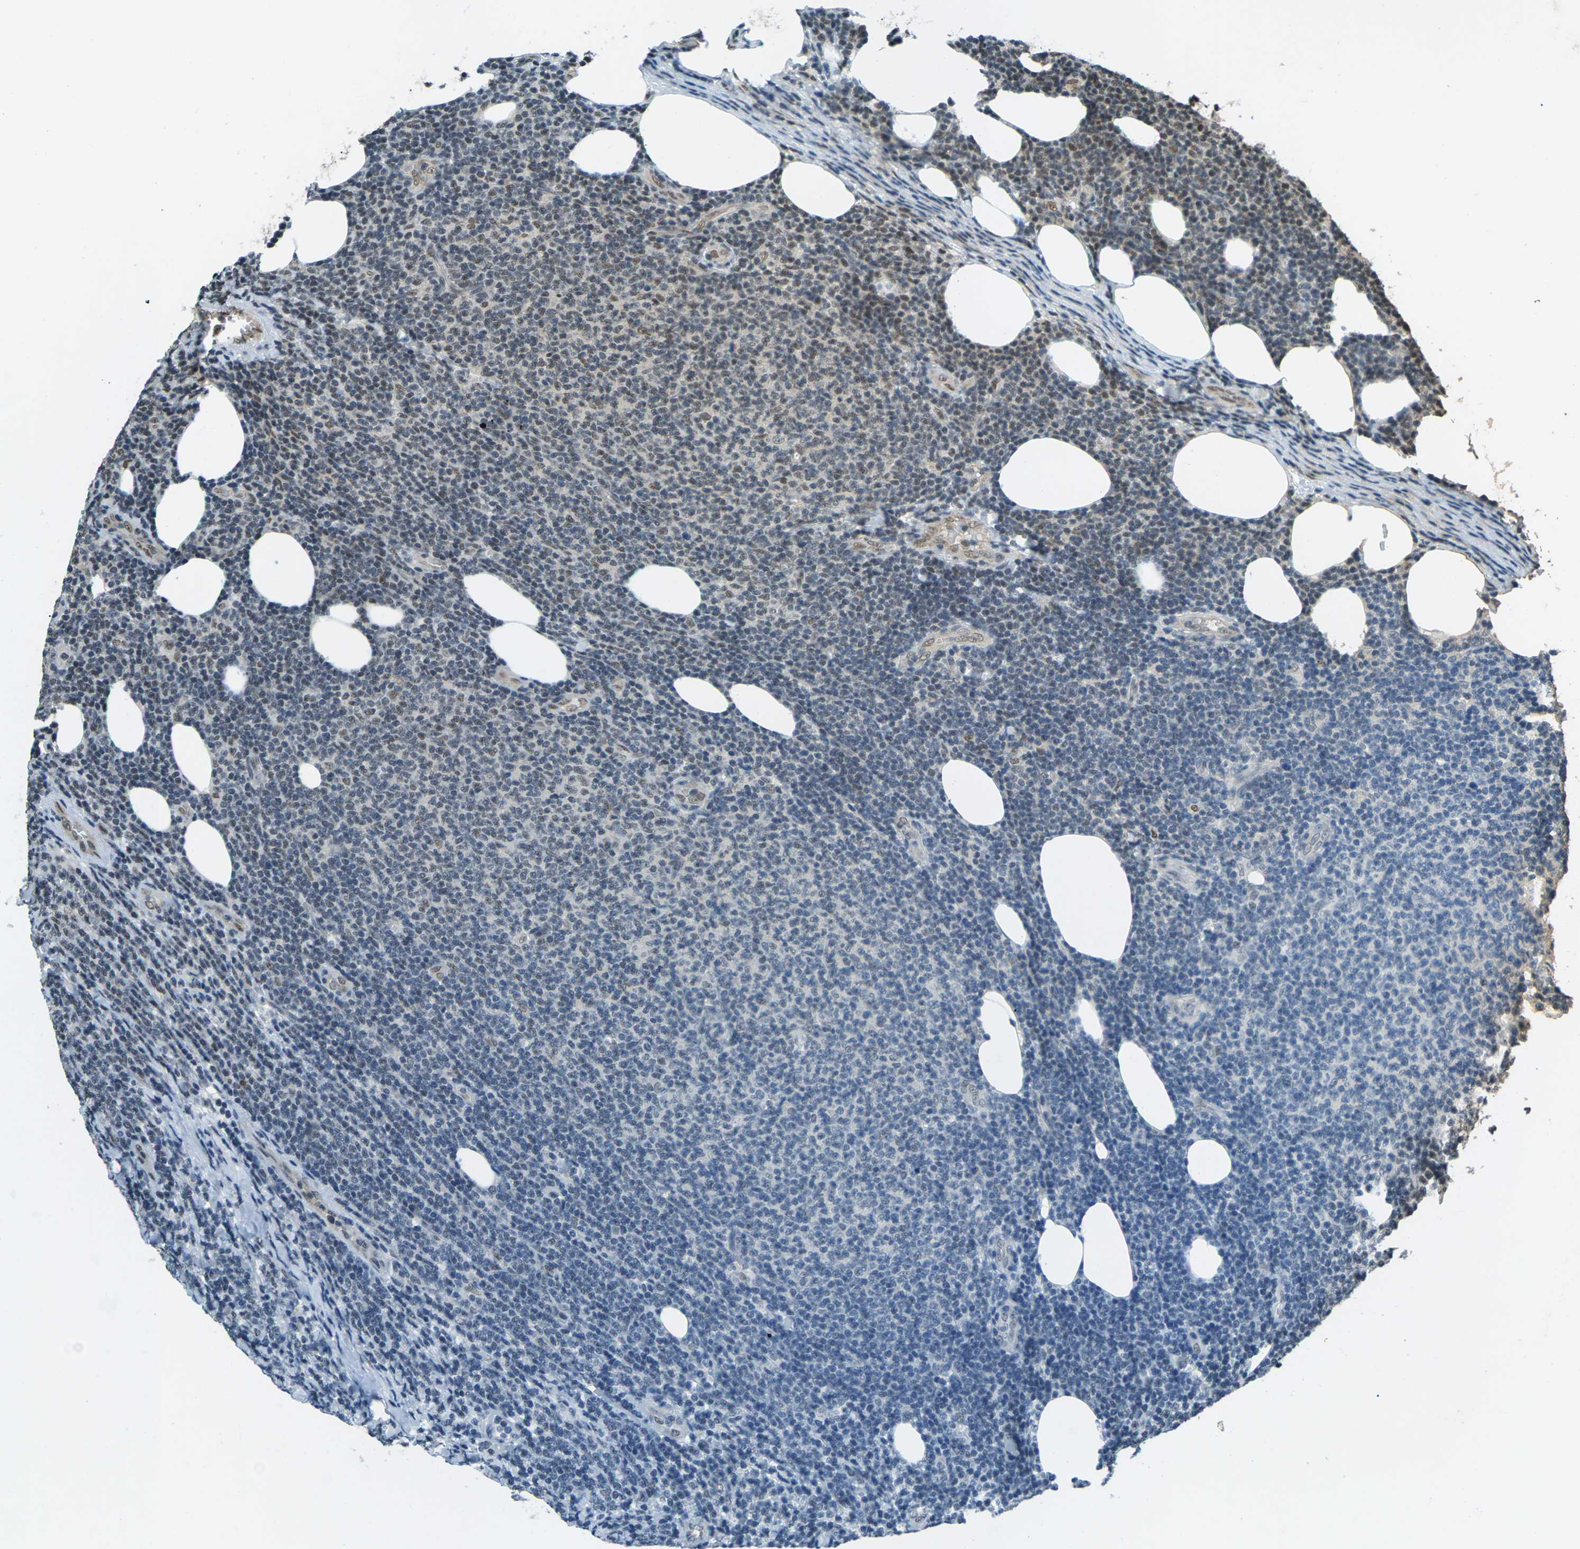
{"staining": {"intensity": "moderate", "quantity": "25%-75%", "location": "nuclear"}, "tissue": "lymphoma", "cell_type": "Tumor cells", "image_type": "cancer", "snomed": [{"axis": "morphology", "description": "Malignant lymphoma, non-Hodgkin's type, Low grade"}, {"axis": "topography", "description": "Lymph node"}], "caption": "Malignant lymphoma, non-Hodgkin's type (low-grade) stained with DAB (3,3'-diaminobenzidine) immunohistochemistry (IHC) reveals medium levels of moderate nuclear positivity in approximately 25%-75% of tumor cells. (brown staining indicates protein expression, while blue staining denotes nuclei).", "gene": "NR4A2", "patient": {"sex": "male", "age": 66}}